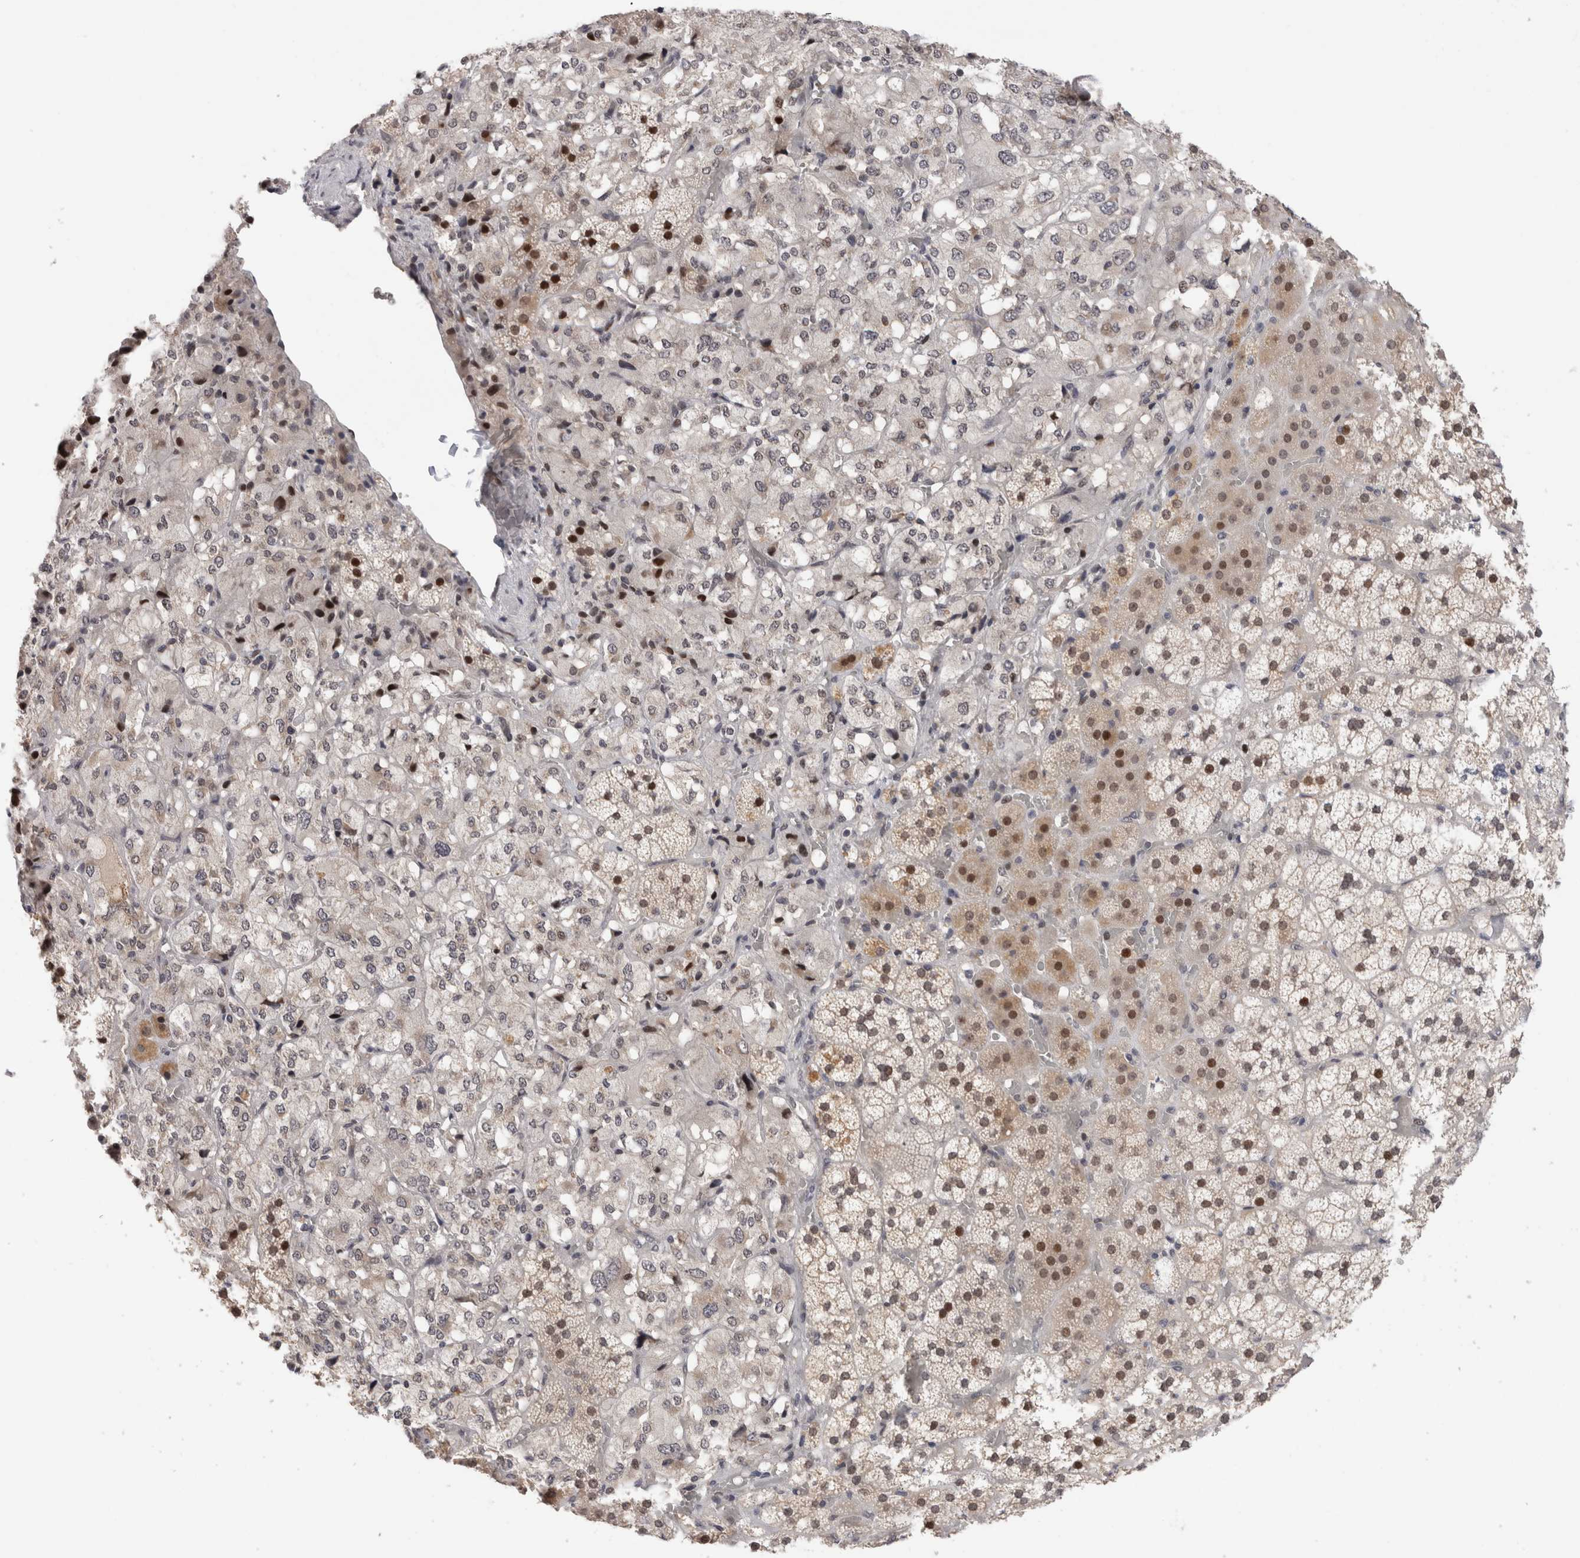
{"staining": {"intensity": "strong", "quantity": "25%-75%", "location": "cytoplasmic/membranous,nuclear"}, "tissue": "adrenal gland", "cell_type": "Glandular cells", "image_type": "normal", "snomed": [{"axis": "morphology", "description": "Normal tissue, NOS"}, {"axis": "topography", "description": "Adrenal gland"}], "caption": "This is a histology image of immunohistochemistry (IHC) staining of normal adrenal gland, which shows strong expression in the cytoplasmic/membranous,nuclear of glandular cells.", "gene": "ZNF521", "patient": {"sex": "female", "age": 44}}